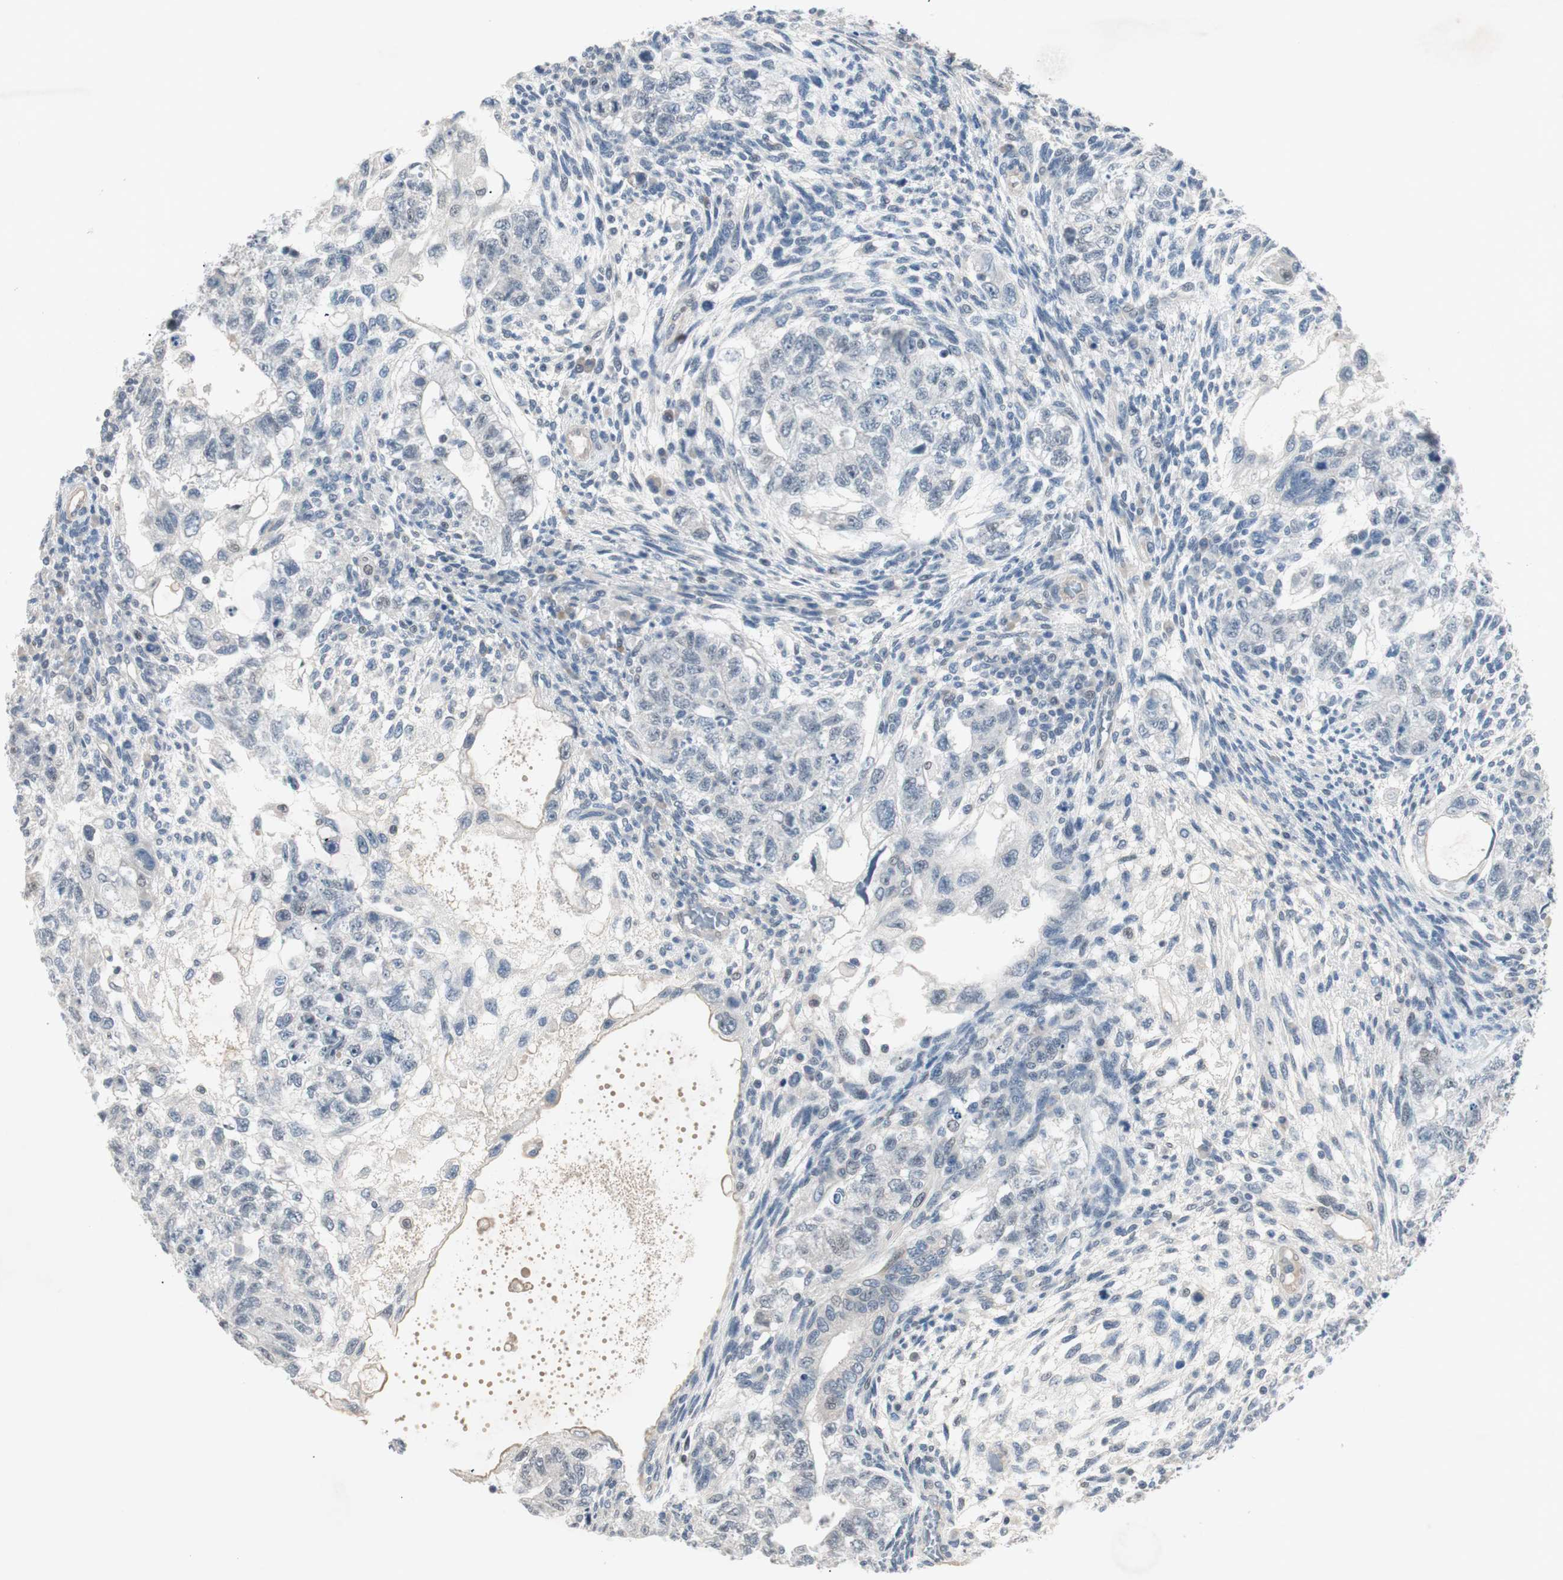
{"staining": {"intensity": "negative", "quantity": "none", "location": "none"}, "tissue": "testis cancer", "cell_type": "Tumor cells", "image_type": "cancer", "snomed": [{"axis": "morphology", "description": "Normal tissue, NOS"}, {"axis": "morphology", "description": "Carcinoma, Embryonal, NOS"}, {"axis": "topography", "description": "Testis"}], "caption": "The IHC micrograph has no significant positivity in tumor cells of testis embryonal carcinoma tissue. (Stains: DAB immunohistochemistry (IHC) with hematoxylin counter stain, Microscopy: brightfield microscopy at high magnification).", "gene": "ITGB4", "patient": {"sex": "male", "age": 36}}